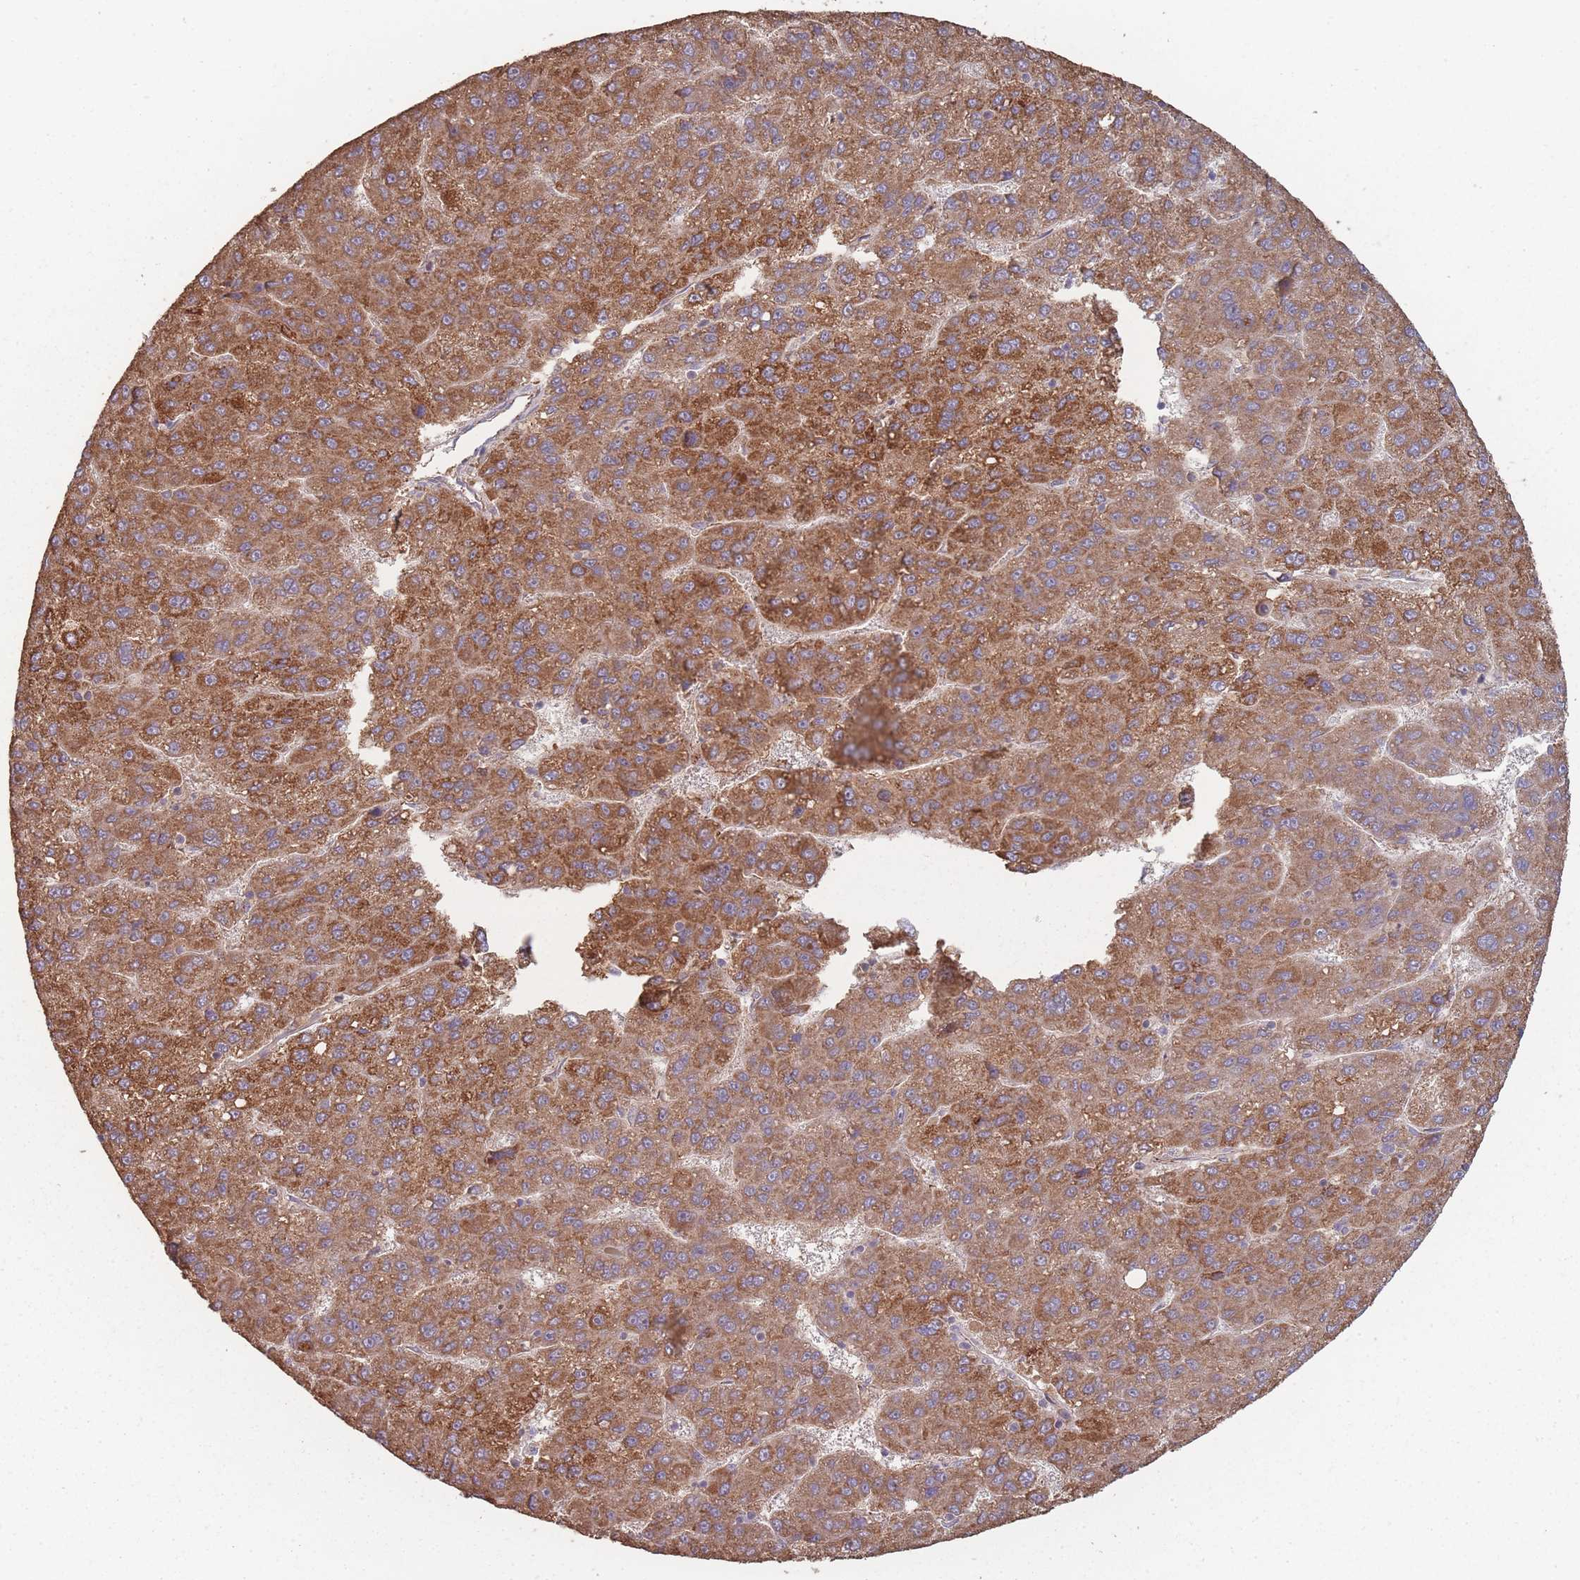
{"staining": {"intensity": "strong", "quantity": ">75%", "location": "cytoplasmic/membranous"}, "tissue": "liver cancer", "cell_type": "Tumor cells", "image_type": "cancer", "snomed": [{"axis": "morphology", "description": "Carcinoma, Hepatocellular, NOS"}, {"axis": "topography", "description": "Liver"}], "caption": "Protein expression analysis of liver cancer shows strong cytoplasmic/membranous positivity in about >75% of tumor cells.", "gene": "SANBR", "patient": {"sex": "female", "age": 82}}